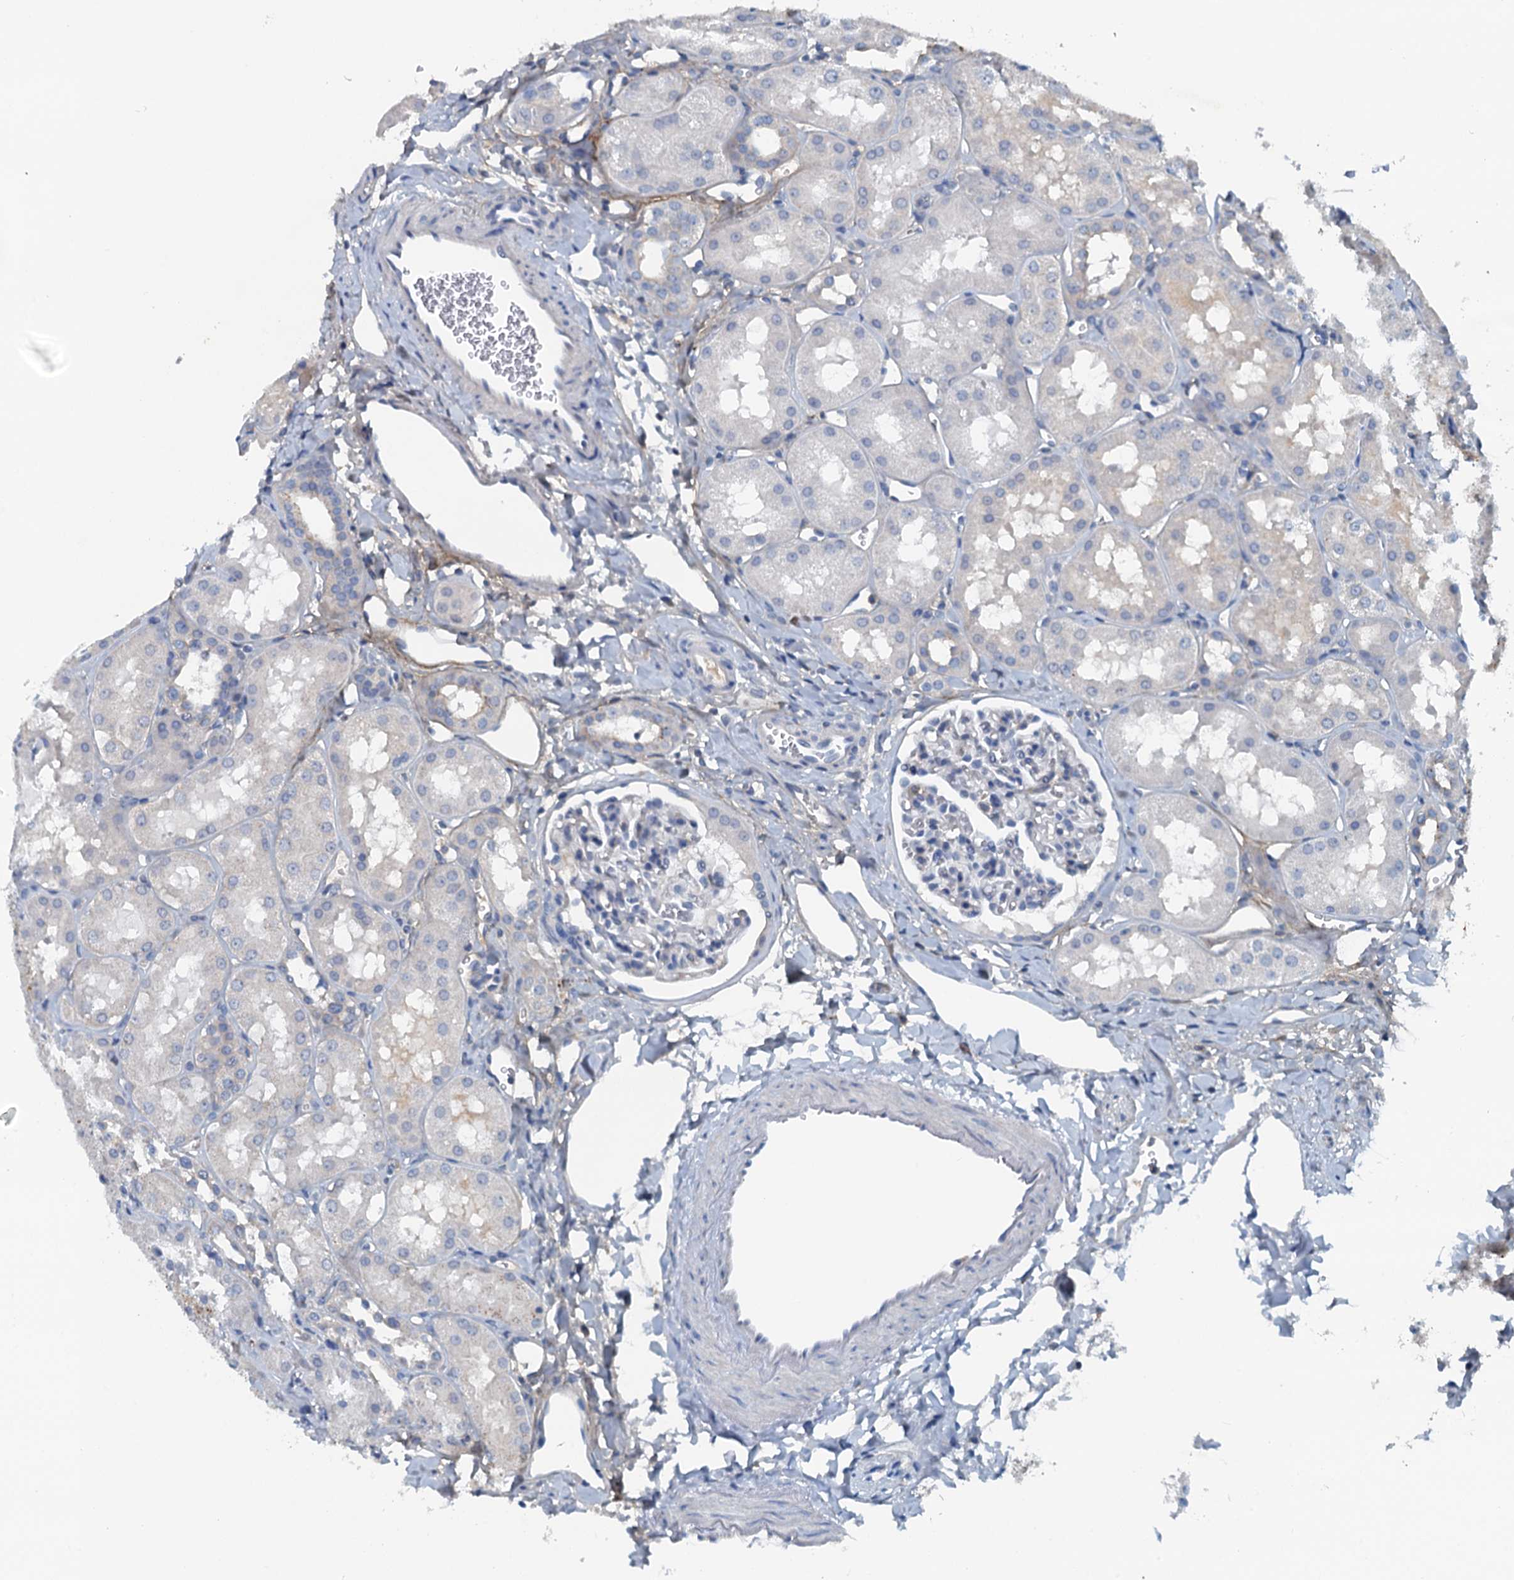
{"staining": {"intensity": "negative", "quantity": "none", "location": "none"}, "tissue": "kidney", "cell_type": "Cells in glomeruli", "image_type": "normal", "snomed": [{"axis": "morphology", "description": "Normal tissue, NOS"}, {"axis": "topography", "description": "Kidney"}, {"axis": "topography", "description": "Urinary bladder"}], "caption": "Cells in glomeruli show no significant protein positivity in unremarkable kidney.", "gene": "THAP10", "patient": {"sex": "male", "age": 16}}